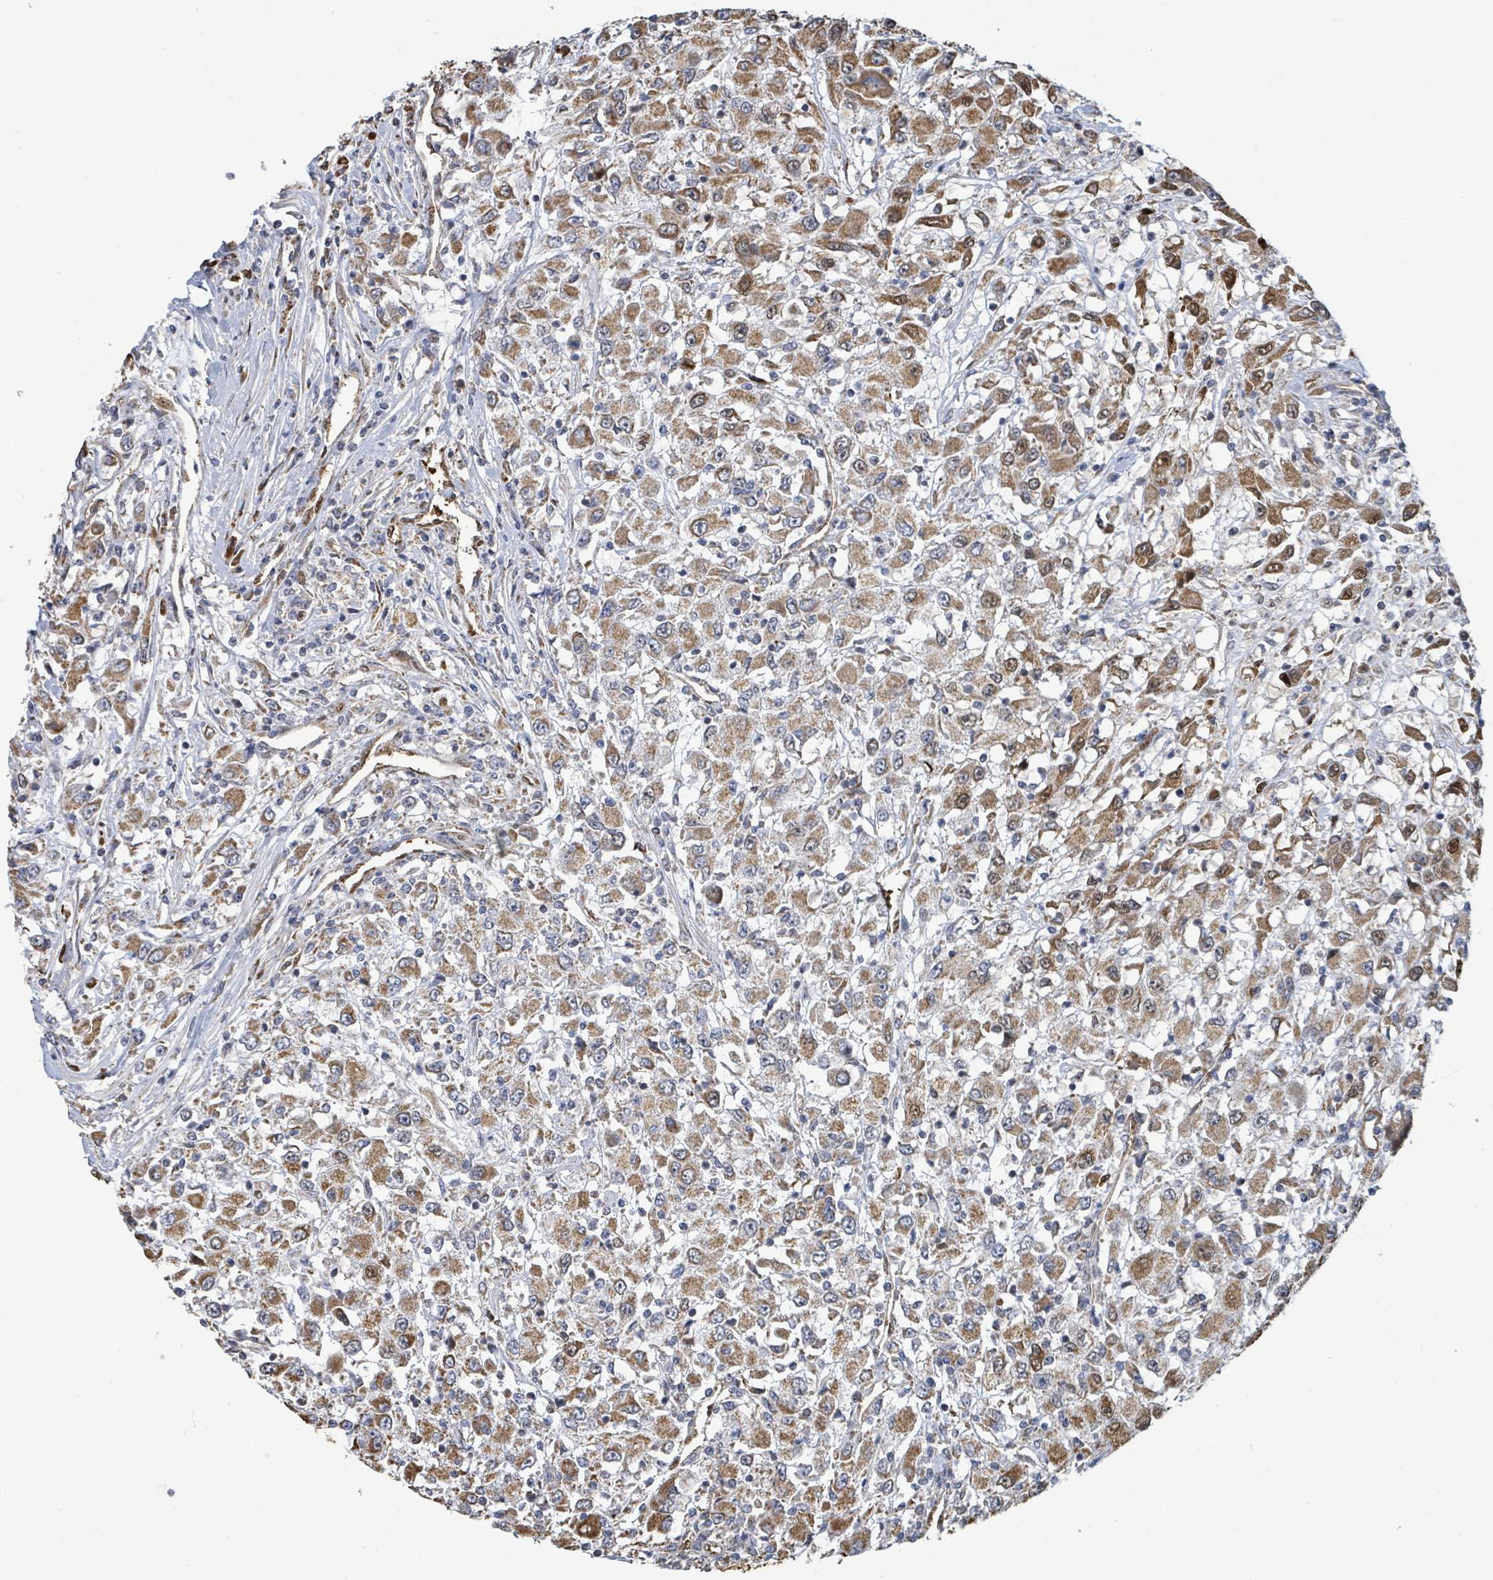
{"staining": {"intensity": "moderate", "quantity": ">75%", "location": "cytoplasmic/membranous"}, "tissue": "renal cancer", "cell_type": "Tumor cells", "image_type": "cancer", "snomed": [{"axis": "morphology", "description": "Adenocarcinoma, NOS"}, {"axis": "topography", "description": "Kidney"}], "caption": "A brown stain shows moderate cytoplasmic/membranous expression of a protein in human renal adenocarcinoma tumor cells.", "gene": "PSMB7", "patient": {"sex": "female", "age": 67}}